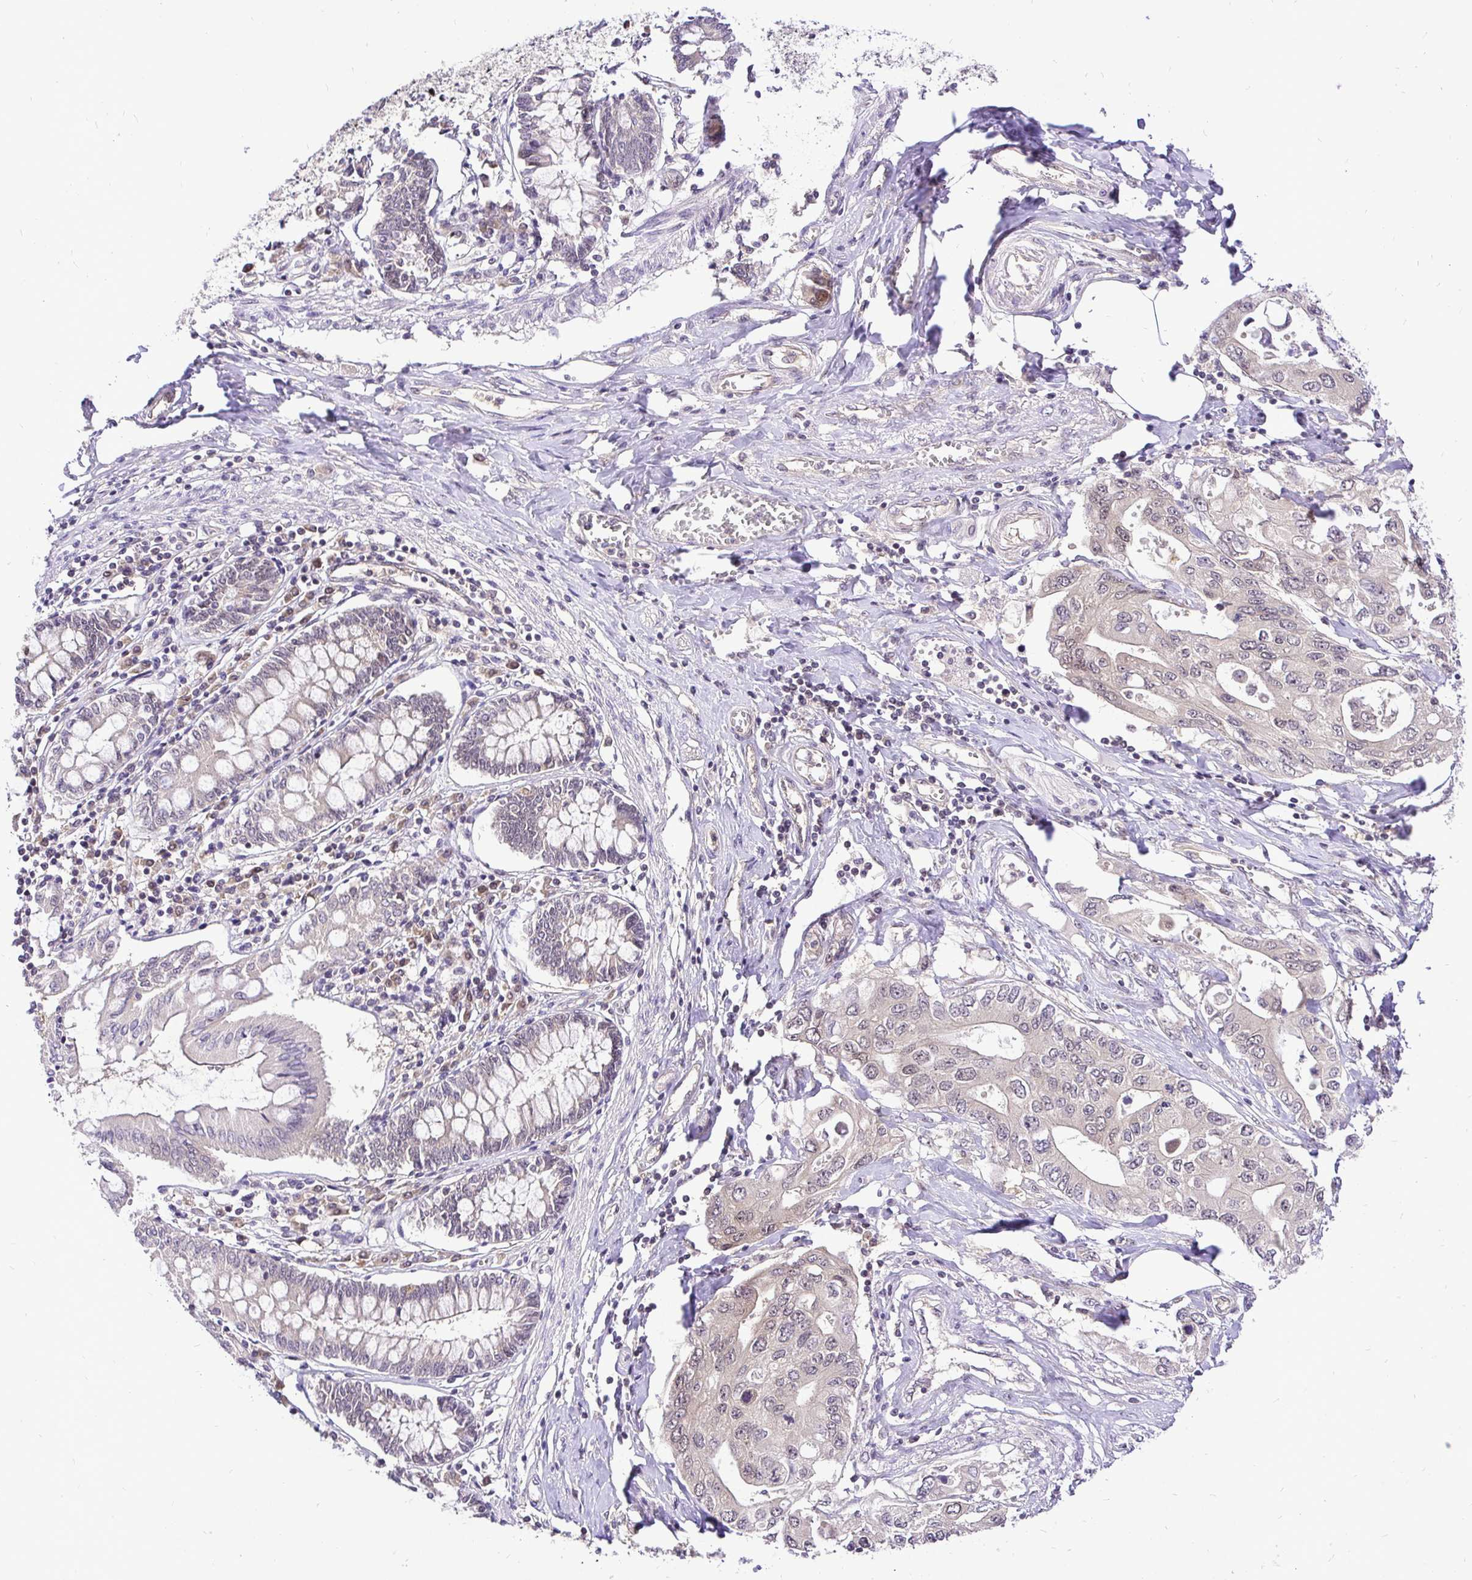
{"staining": {"intensity": "weak", "quantity": "<25%", "location": "nuclear"}, "tissue": "pancreatic cancer", "cell_type": "Tumor cells", "image_type": "cancer", "snomed": [{"axis": "morphology", "description": "Adenocarcinoma, NOS"}, {"axis": "topography", "description": "Pancreas"}], "caption": "There is no significant positivity in tumor cells of adenocarcinoma (pancreatic).", "gene": "UBE2M", "patient": {"sex": "female", "age": 63}}